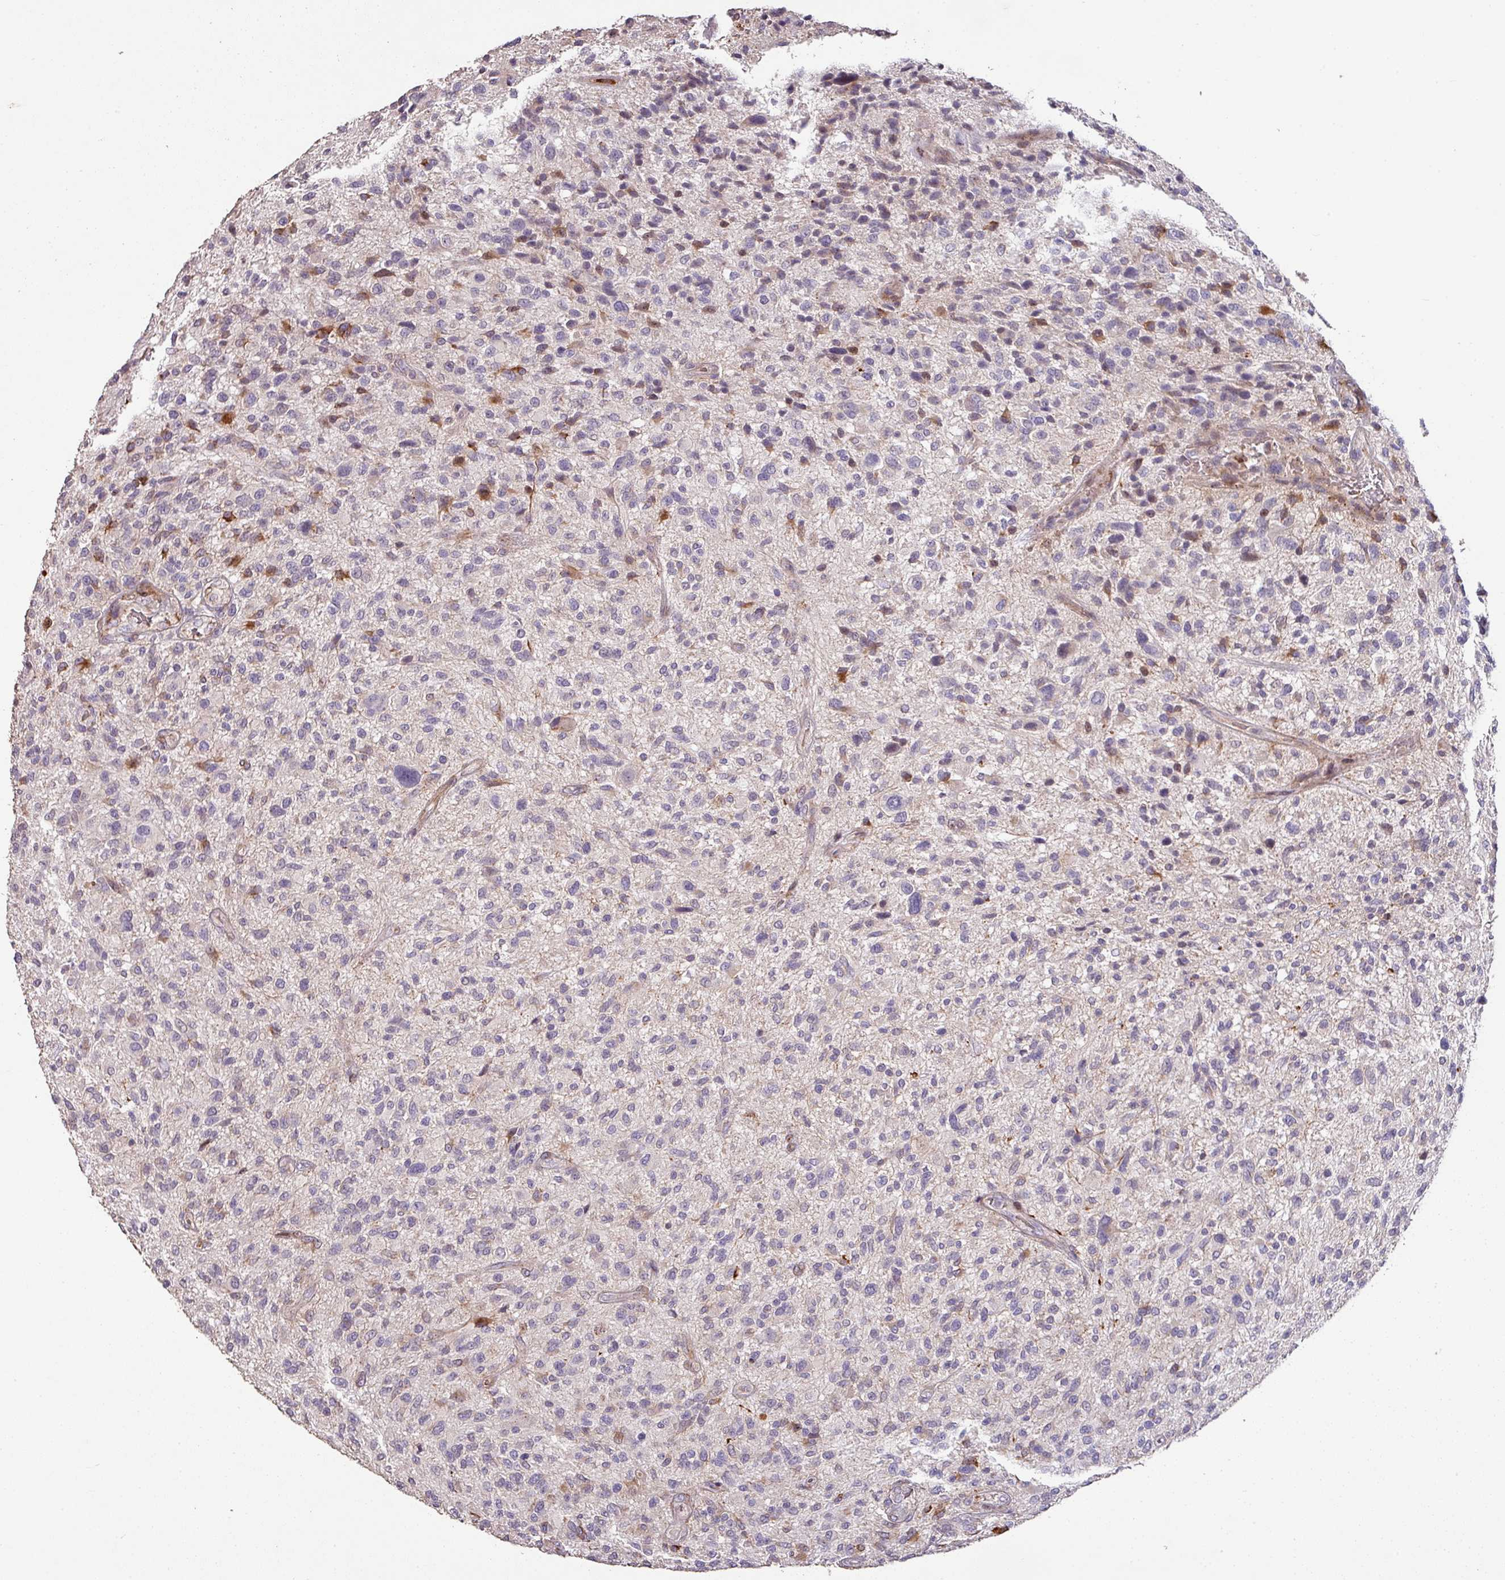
{"staining": {"intensity": "weak", "quantity": "<25%", "location": "cytoplasmic/membranous"}, "tissue": "glioma", "cell_type": "Tumor cells", "image_type": "cancer", "snomed": [{"axis": "morphology", "description": "Glioma, malignant, High grade"}, {"axis": "topography", "description": "Brain"}], "caption": "This is an immunohistochemistry image of malignant glioma (high-grade). There is no expression in tumor cells.", "gene": "RPL23A", "patient": {"sex": "male", "age": 47}}